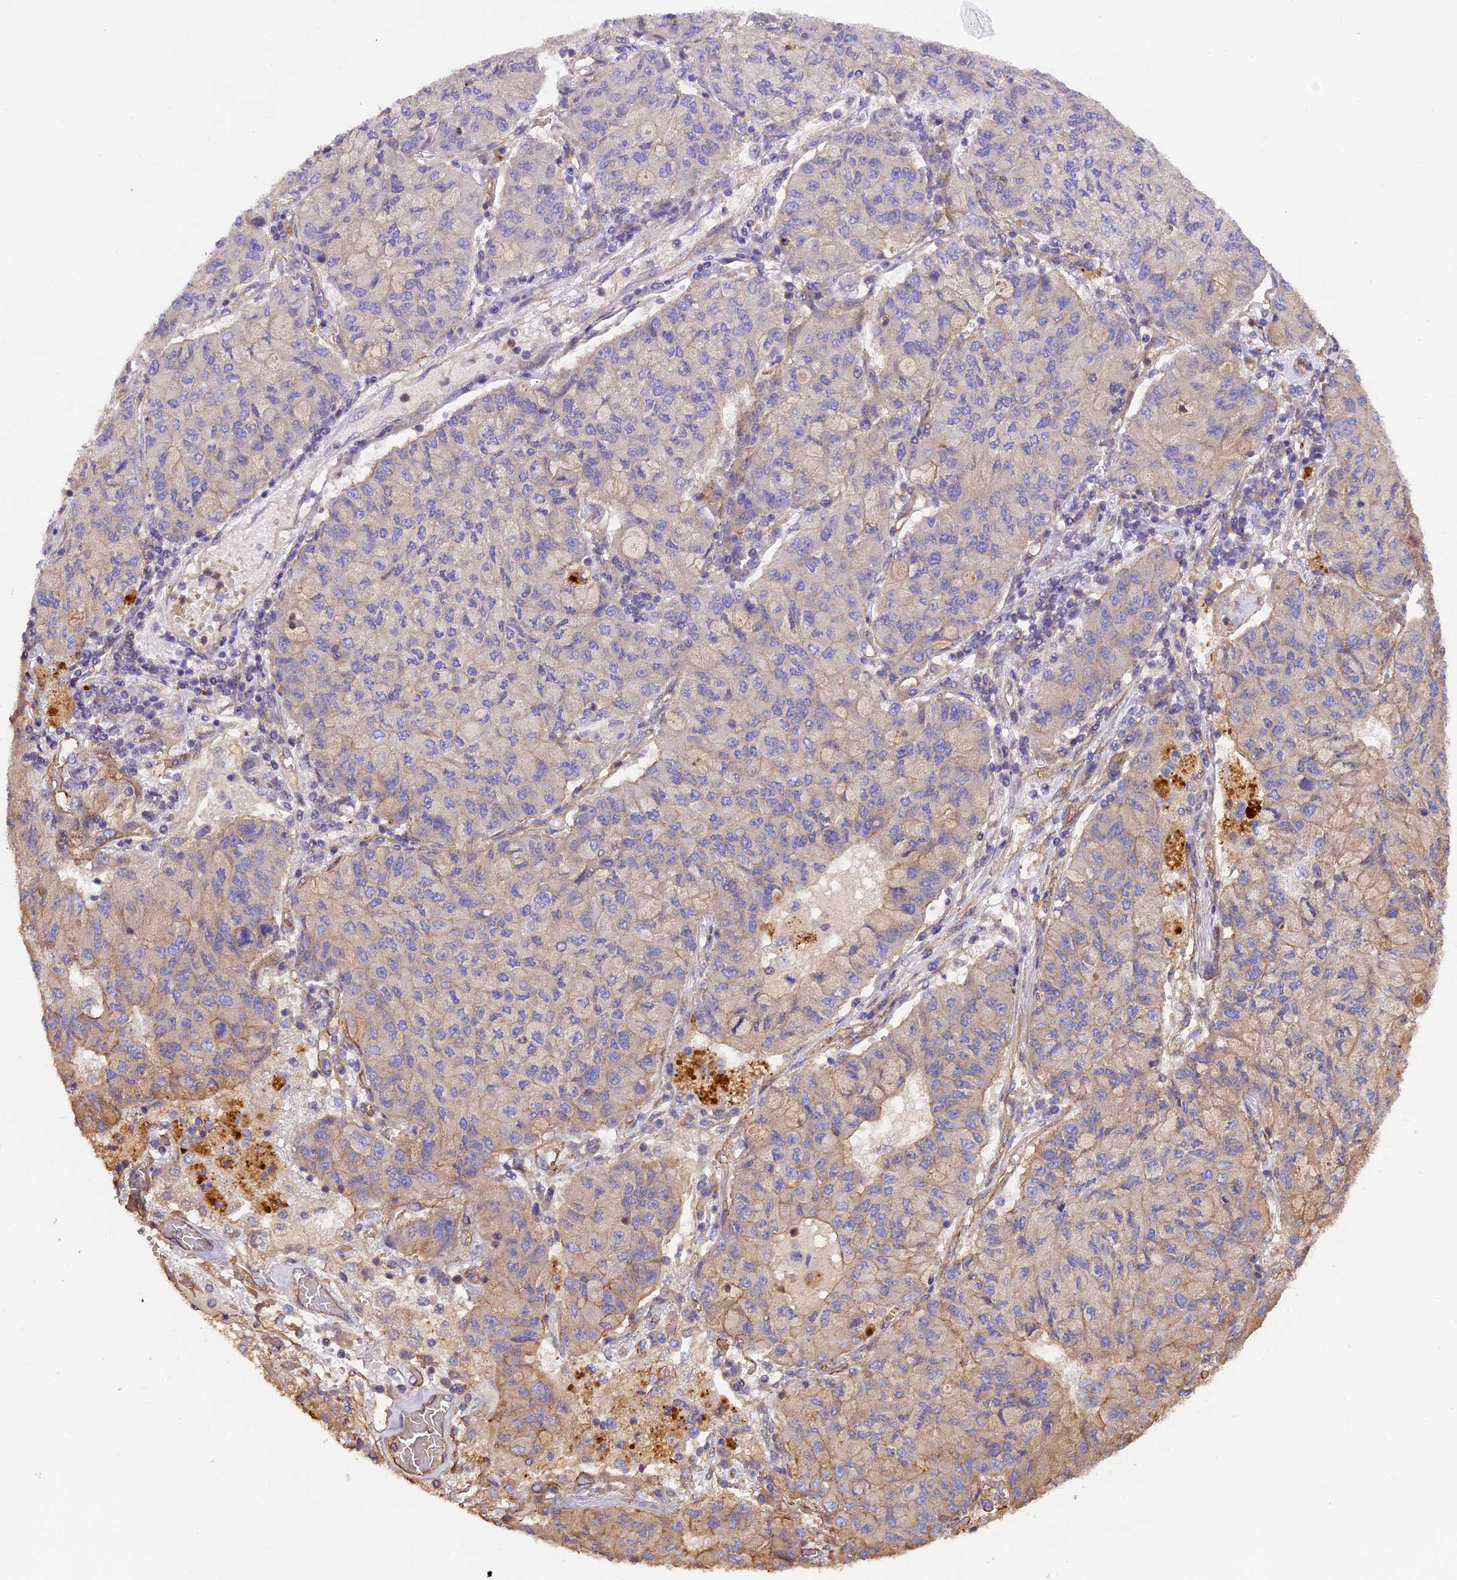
{"staining": {"intensity": "weak", "quantity": "<25%", "location": "cytoplasmic/membranous"}, "tissue": "lung cancer", "cell_type": "Tumor cells", "image_type": "cancer", "snomed": [{"axis": "morphology", "description": "Squamous cell carcinoma, NOS"}, {"axis": "topography", "description": "Lung"}], "caption": "A photomicrograph of human lung cancer (squamous cell carcinoma) is negative for staining in tumor cells. (Stains: DAB (3,3'-diaminobenzidine) immunohistochemistry with hematoxylin counter stain, Microscopy: brightfield microscopy at high magnification).", "gene": "ERMARD", "patient": {"sex": "male", "age": 74}}